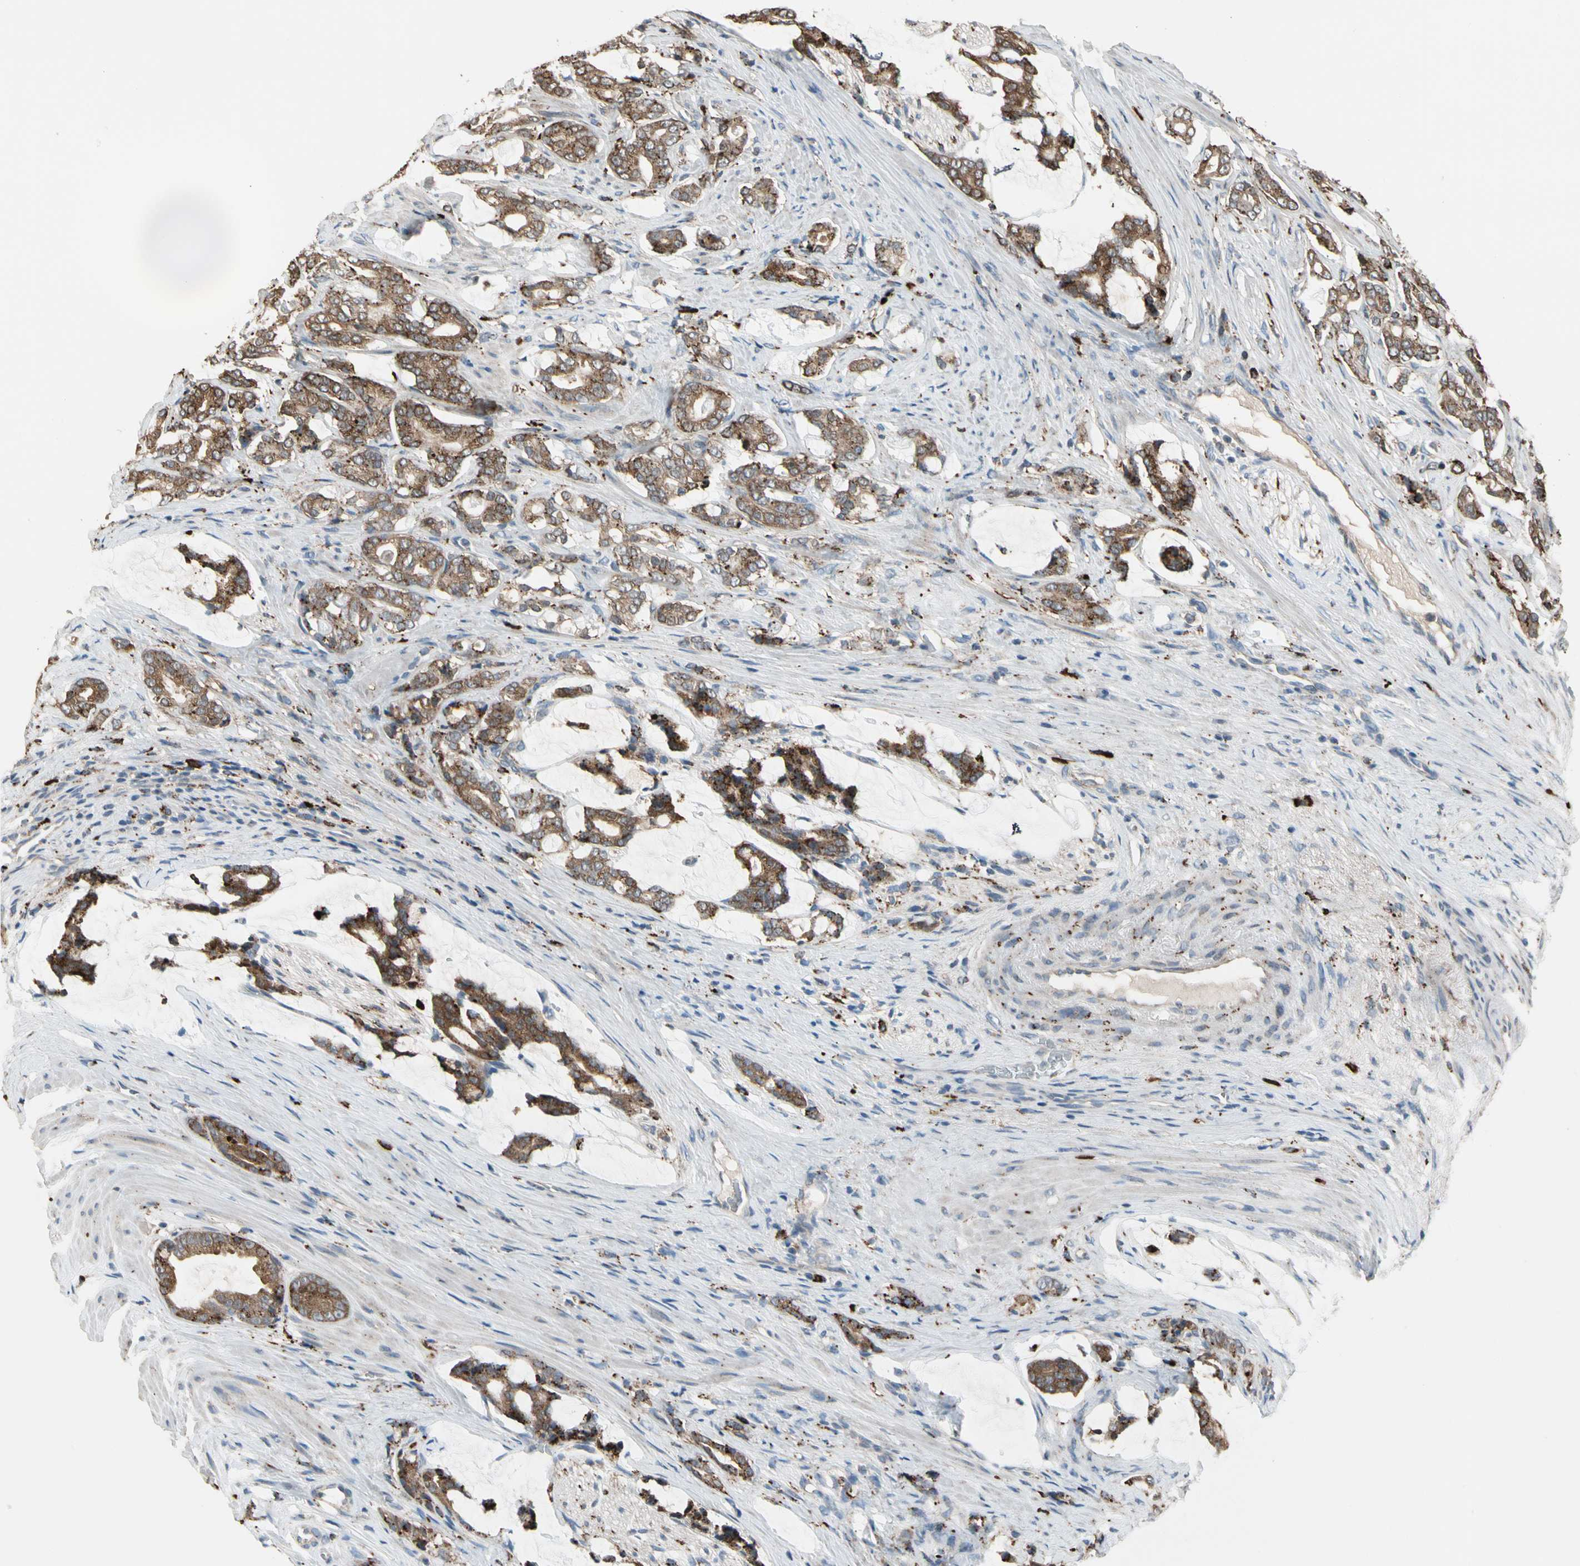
{"staining": {"intensity": "moderate", "quantity": ">75%", "location": "cytoplasmic/membranous"}, "tissue": "prostate cancer", "cell_type": "Tumor cells", "image_type": "cancer", "snomed": [{"axis": "morphology", "description": "Adenocarcinoma, Low grade"}, {"axis": "topography", "description": "Prostate"}], "caption": "Protein staining shows moderate cytoplasmic/membranous expression in about >75% of tumor cells in low-grade adenocarcinoma (prostate).", "gene": "GM2A", "patient": {"sex": "male", "age": 58}}